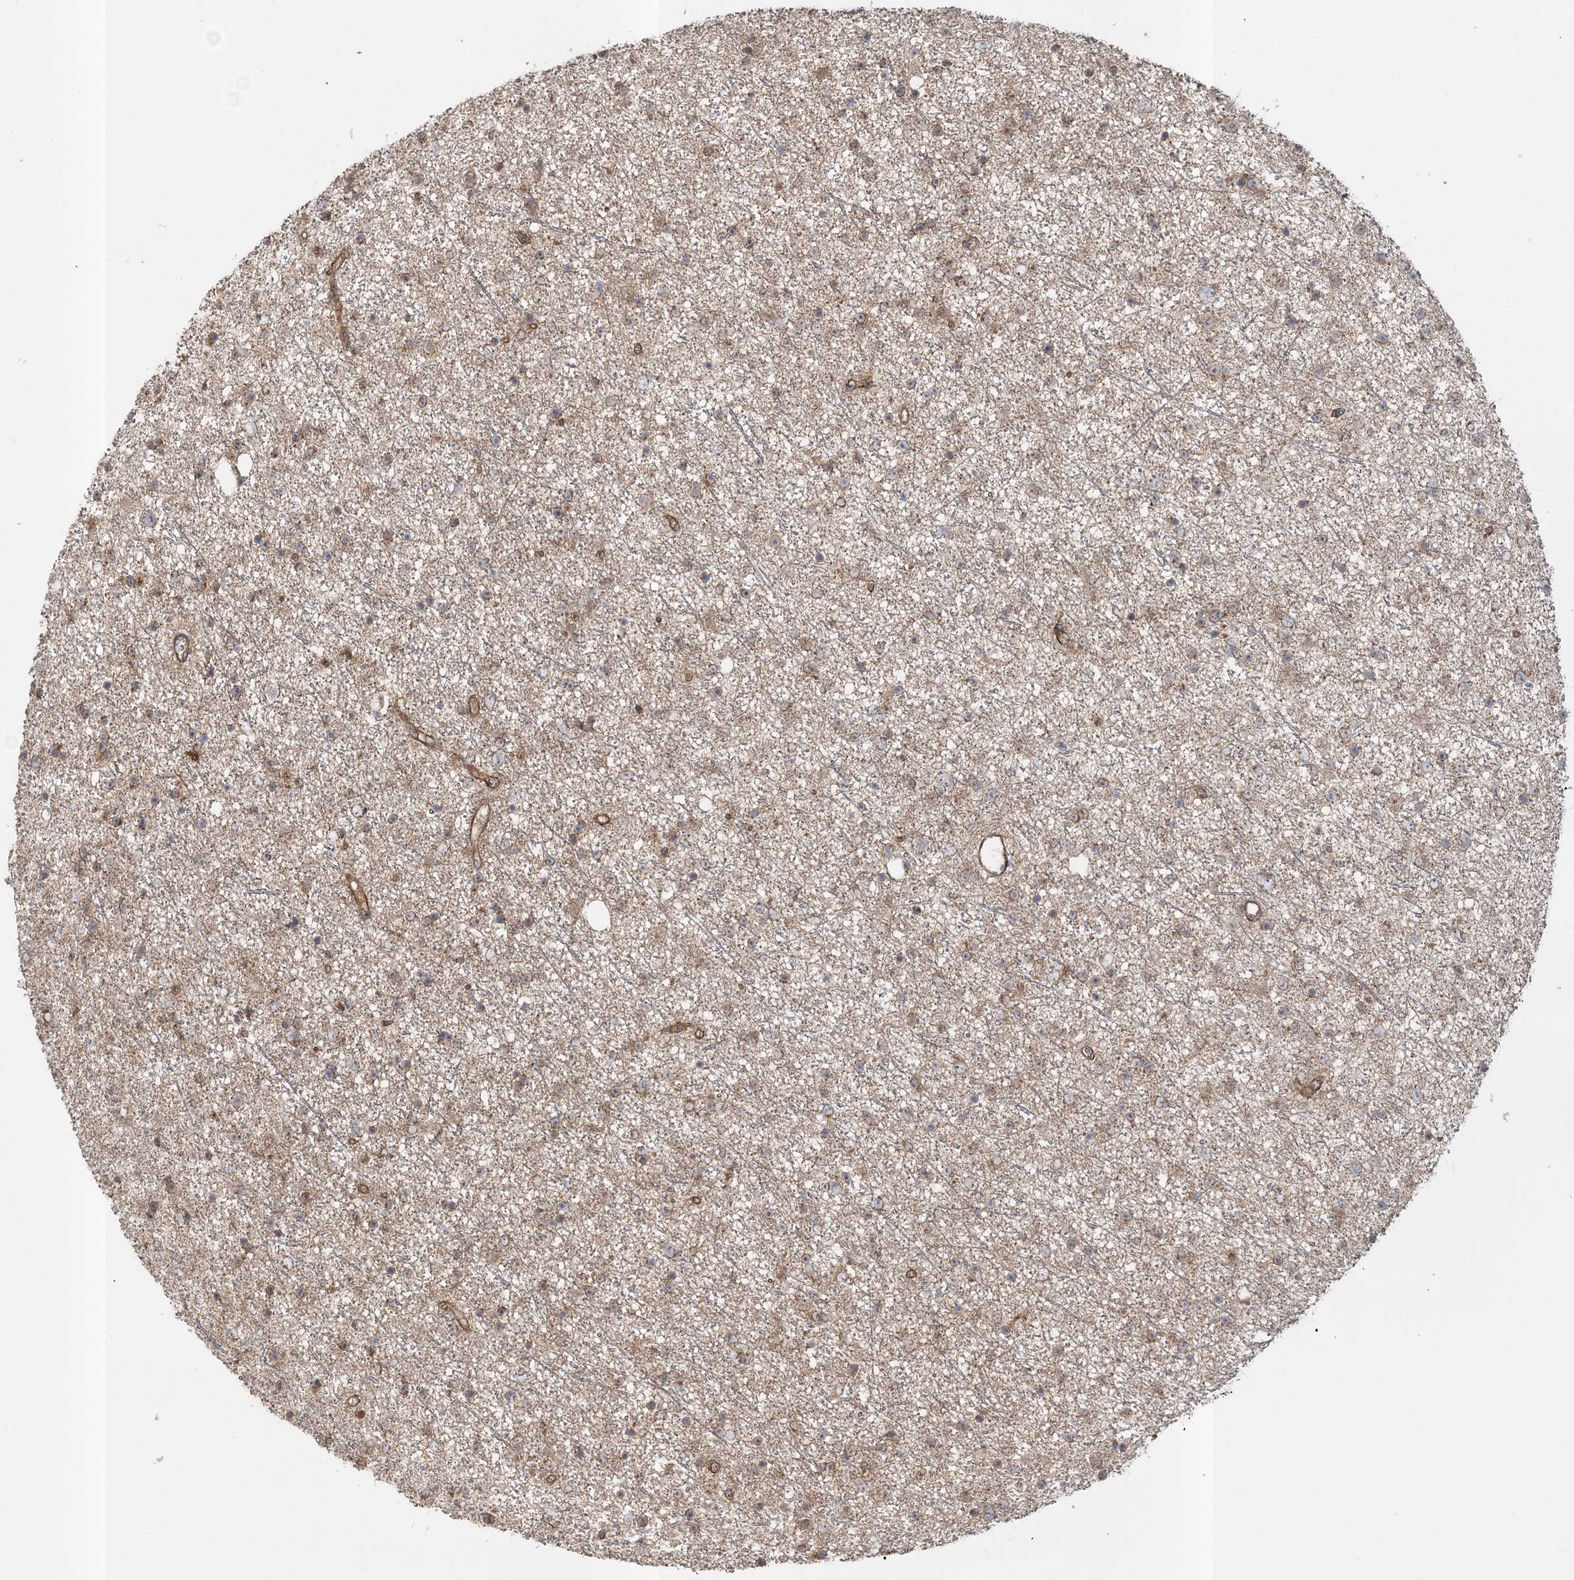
{"staining": {"intensity": "weak", "quantity": ">75%", "location": "cytoplasmic/membranous"}, "tissue": "glioma", "cell_type": "Tumor cells", "image_type": "cancer", "snomed": [{"axis": "morphology", "description": "Glioma, malignant, Low grade"}, {"axis": "topography", "description": "Cerebral cortex"}], "caption": "The immunohistochemical stain highlights weak cytoplasmic/membranous expression in tumor cells of glioma tissue. The protein of interest is stained brown, and the nuclei are stained in blue (DAB (3,3'-diaminobenzidine) IHC with brightfield microscopy, high magnification).", "gene": "MOCS2", "patient": {"sex": "female", "age": 39}}